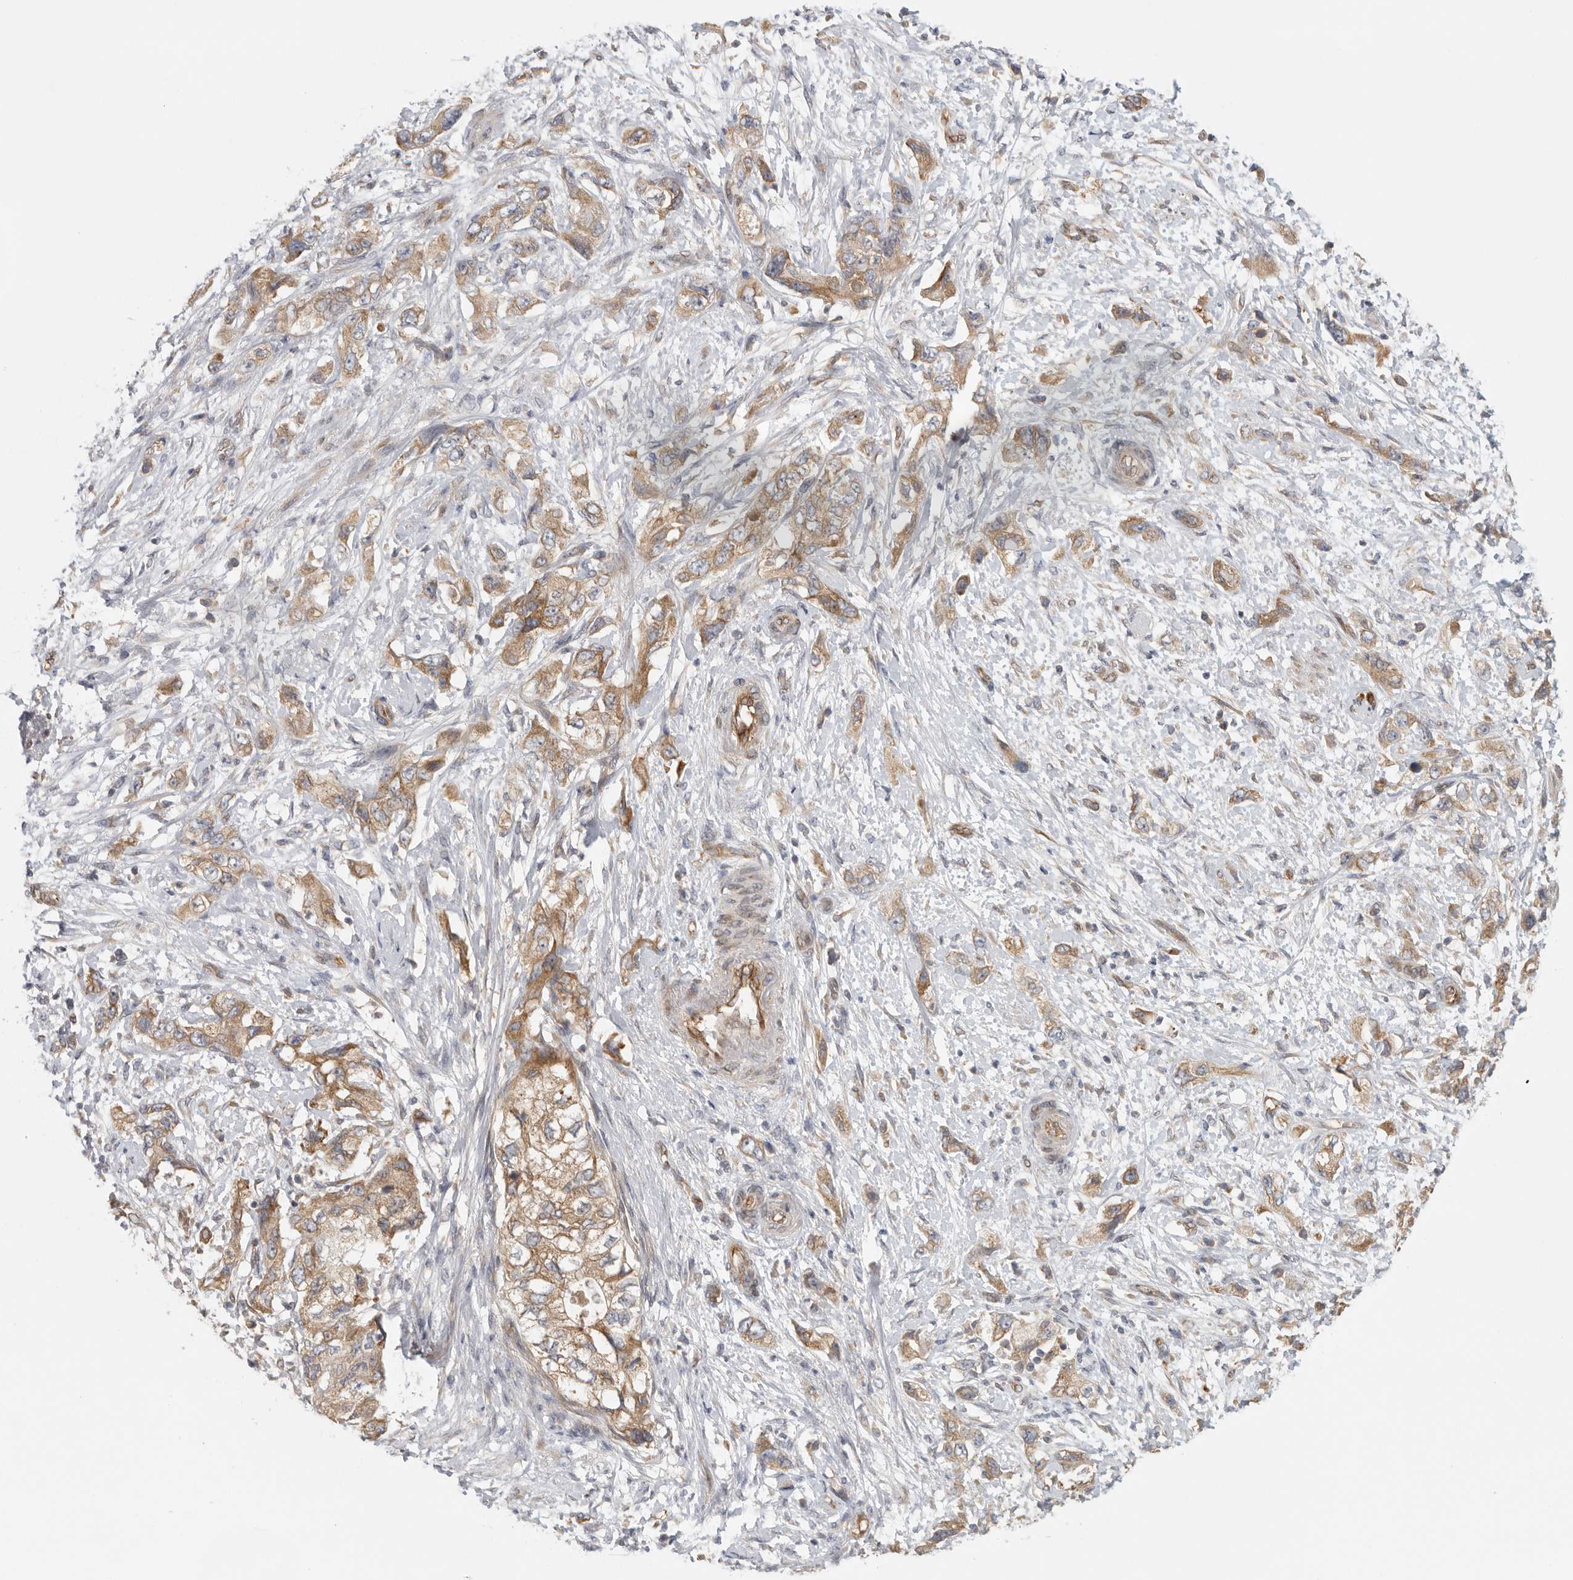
{"staining": {"intensity": "moderate", "quantity": ">75%", "location": "cytoplasmic/membranous"}, "tissue": "pancreatic cancer", "cell_type": "Tumor cells", "image_type": "cancer", "snomed": [{"axis": "morphology", "description": "Adenocarcinoma, NOS"}, {"axis": "topography", "description": "Pancreas"}], "caption": "Human pancreatic cancer (adenocarcinoma) stained for a protein (brown) exhibits moderate cytoplasmic/membranous positive expression in about >75% of tumor cells.", "gene": "BCAP29", "patient": {"sex": "female", "age": 73}}